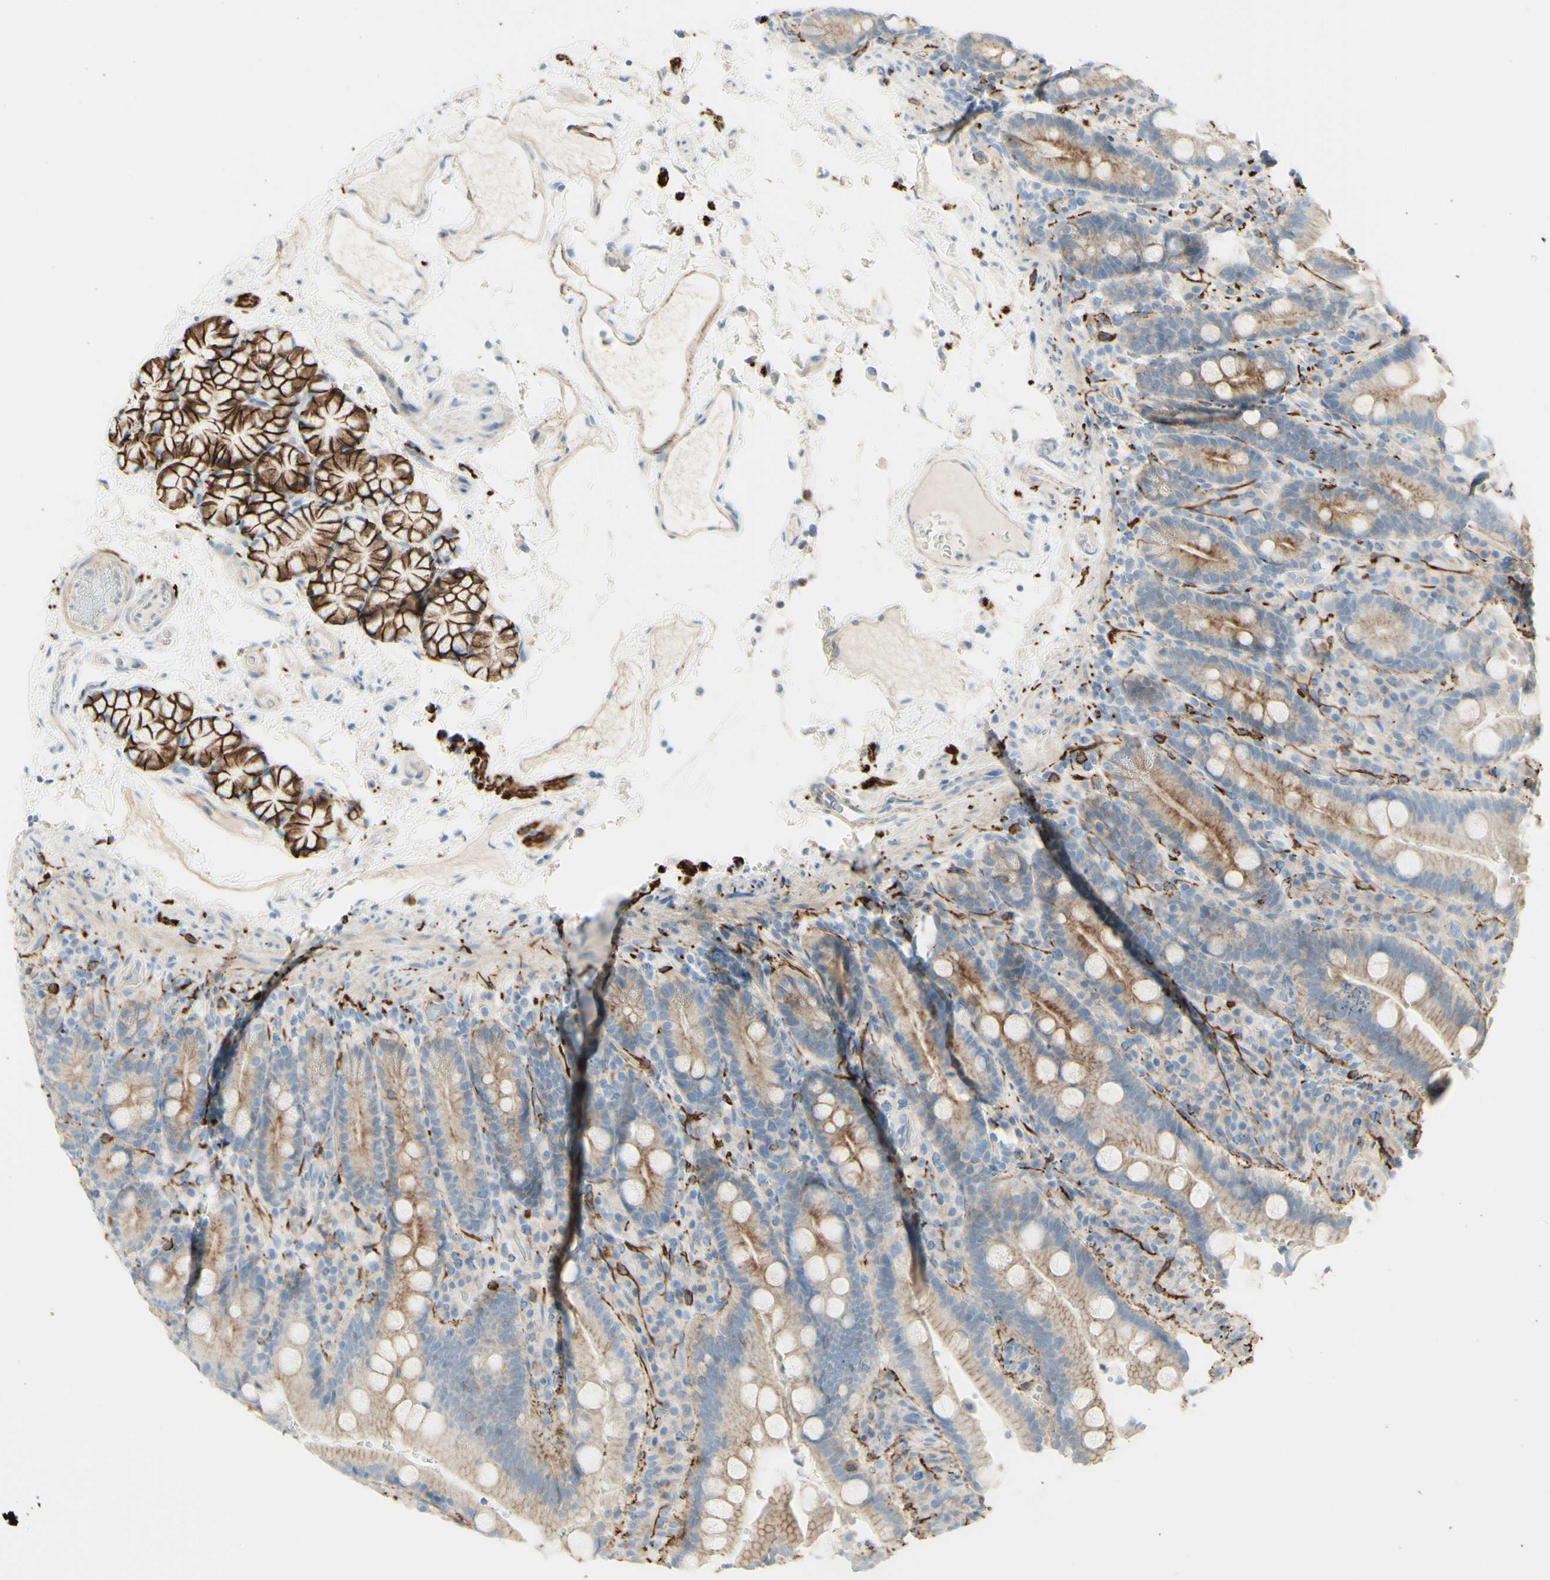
{"staining": {"intensity": "weak", "quantity": "25%-75%", "location": "cytoplasmic/membranous"}, "tissue": "duodenum", "cell_type": "Glandular cells", "image_type": "normal", "snomed": [{"axis": "morphology", "description": "Normal tissue, NOS"}, {"axis": "topography", "description": "Small intestine, NOS"}], "caption": "Approximately 25%-75% of glandular cells in benign duodenum exhibit weak cytoplasmic/membranous protein positivity as visualized by brown immunohistochemical staining.", "gene": "ALCAM", "patient": {"sex": "female", "age": 71}}